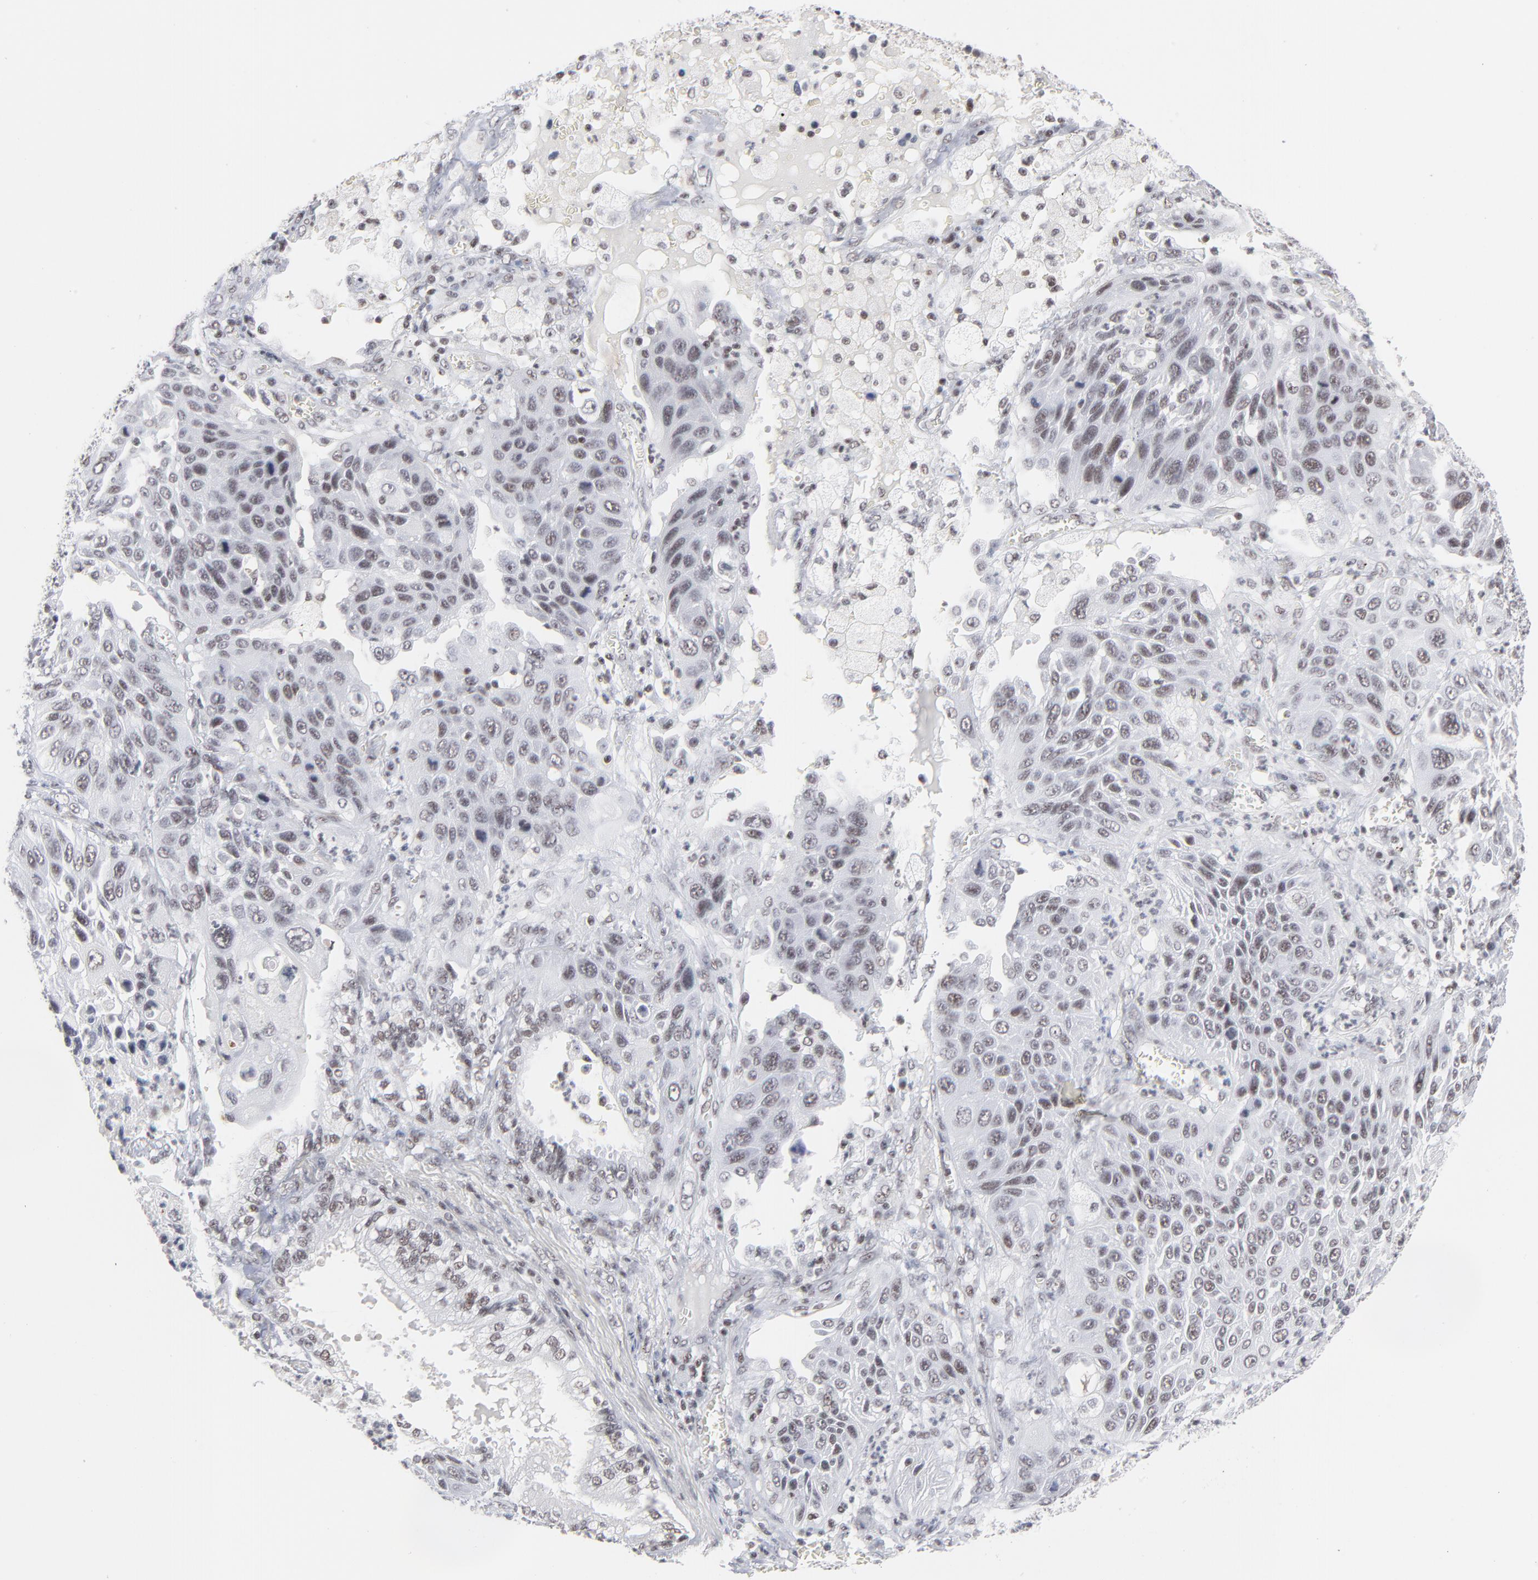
{"staining": {"intensity": "negative", "quantity": "none", "location": "none"}, "tissue": "lung cancer", "cell_type": "Tumor cells", "image_type": "cancer", "snomed": [{"axis": "morphology", "description": "Squamous cell carcinoma, NOS"}, {"axis": "topography", "description": "Lung"}], "caption": "This is an immunohistochemistry (IHC) histopathology image of lung cancer. There is no expression in tumor cells.", "gene": "ZNF143", "patient": {"sex": "female", "age": 76}}